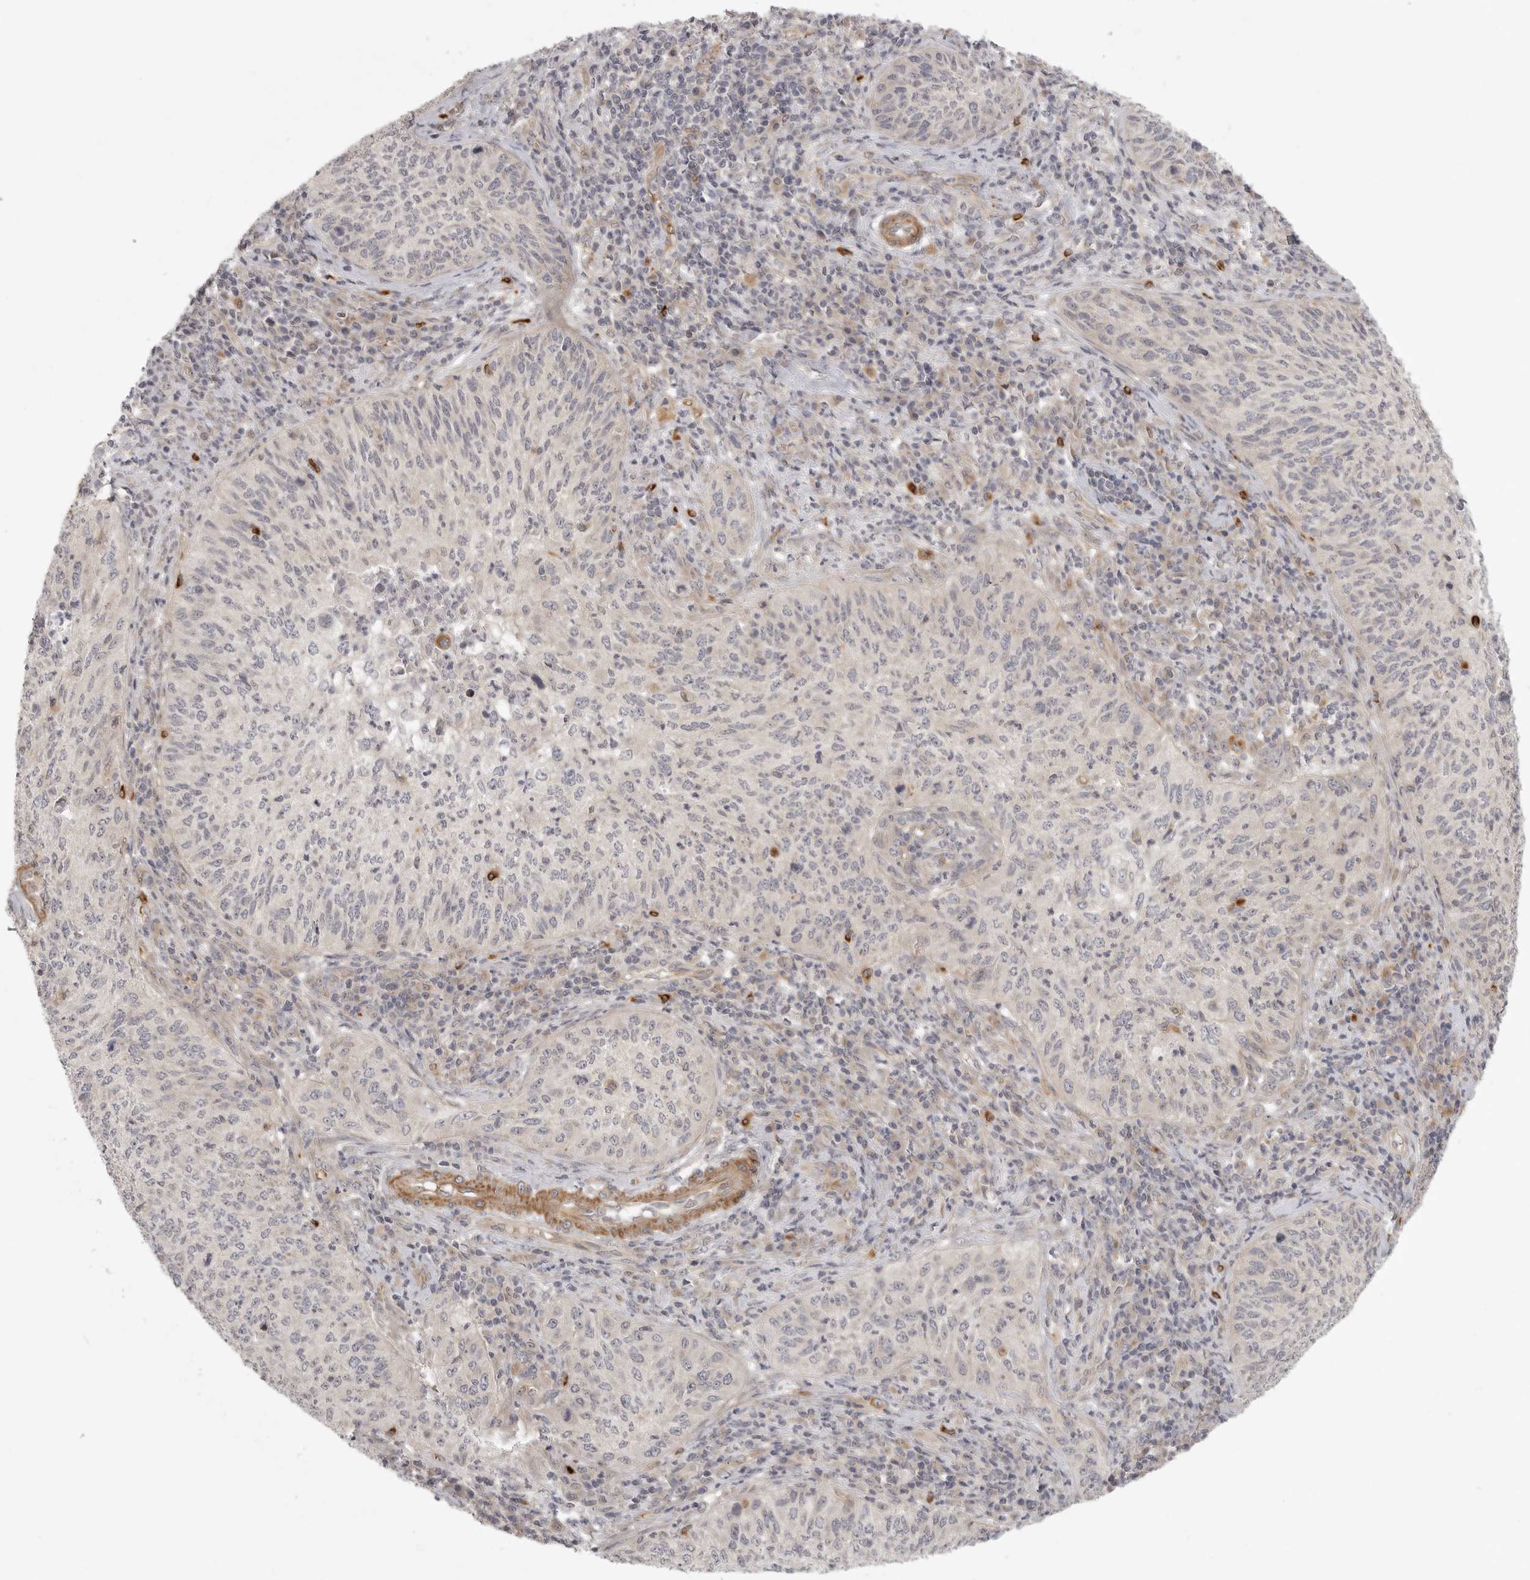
{"staining": {"intensity": "negative", "quantity": "none", "location": "none"}, "tissue": "cervical cancer", "cell_type": "Tumor cells", "image_type": "cancer", "snomed": [{"axis": "morphology", "description": "Squamous cell carcinoma, NOS"}, {"axis": "topography", "description": "Cervix"}], "caption": "An immunohistochemistry image of cervical cancer is shown. There is no staining in tumor cells of cervical cancer.", "gene": "CCPG1", "patient": {"sex": "female", "age": 30}}